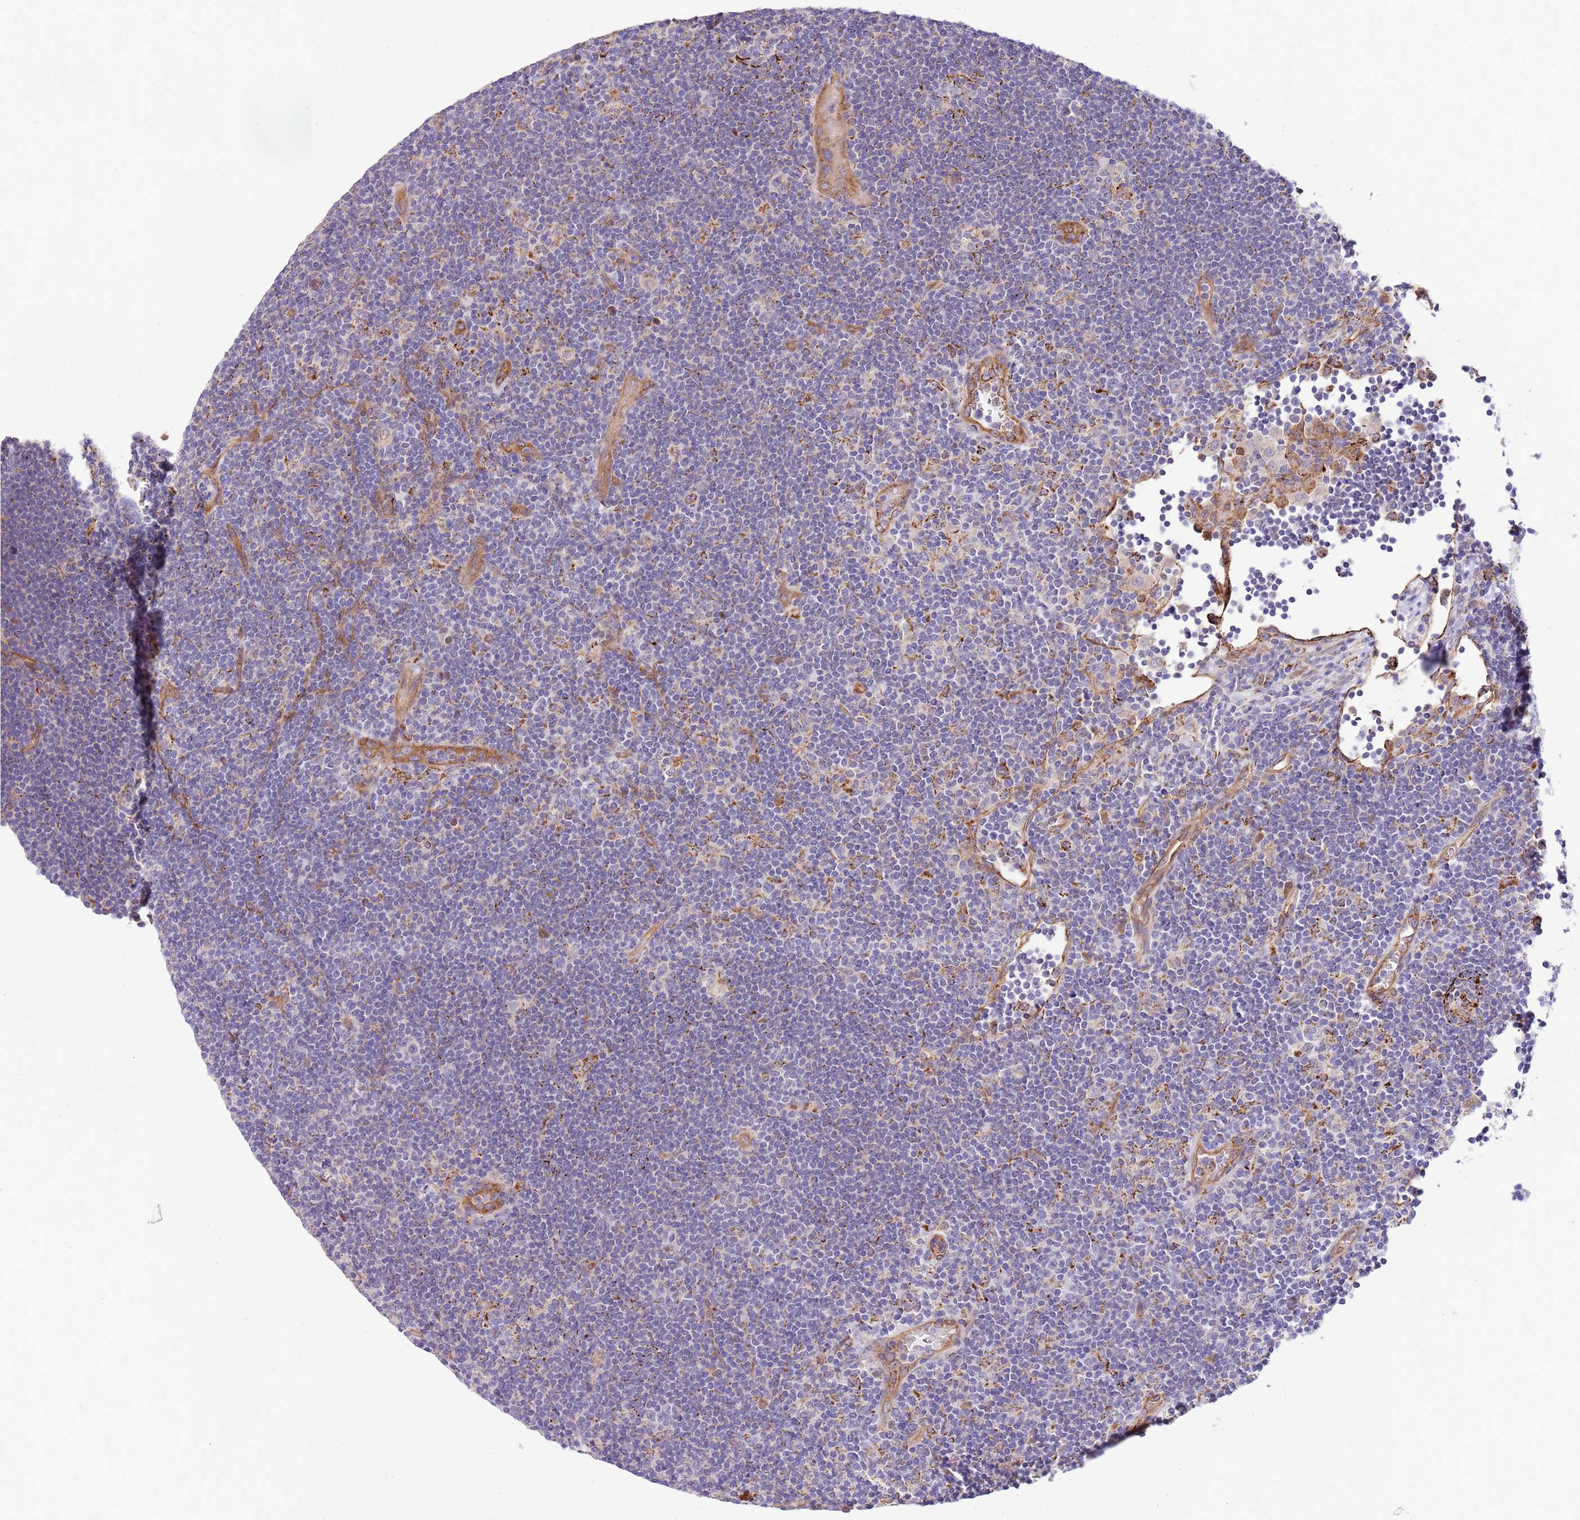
{"staining": {"intensity": "moderate", "quantity": "<25%", "location": "cytoplasmic/membranous"}, "tissue": "lymphoma", "cell_type": "Tumor cells", "image_type": "cancer", "snomed": [{"axis": "morphology", "description": "Hodgkin's disease, NOS"}, {"axis": "topography", "description": "Lymph node"}], "caption": "Brown immunohistochemical staining in lymphoma shows moderate cytoplasmic/membranous expression in approximately <25% of tumor cells. (DAB (3,3'-diaminobenzidine) IHC, brown staining for protein, blue staining for nuclei).", "gene": "DOCK6", "patient": {"sex": "female", "age": 57}}